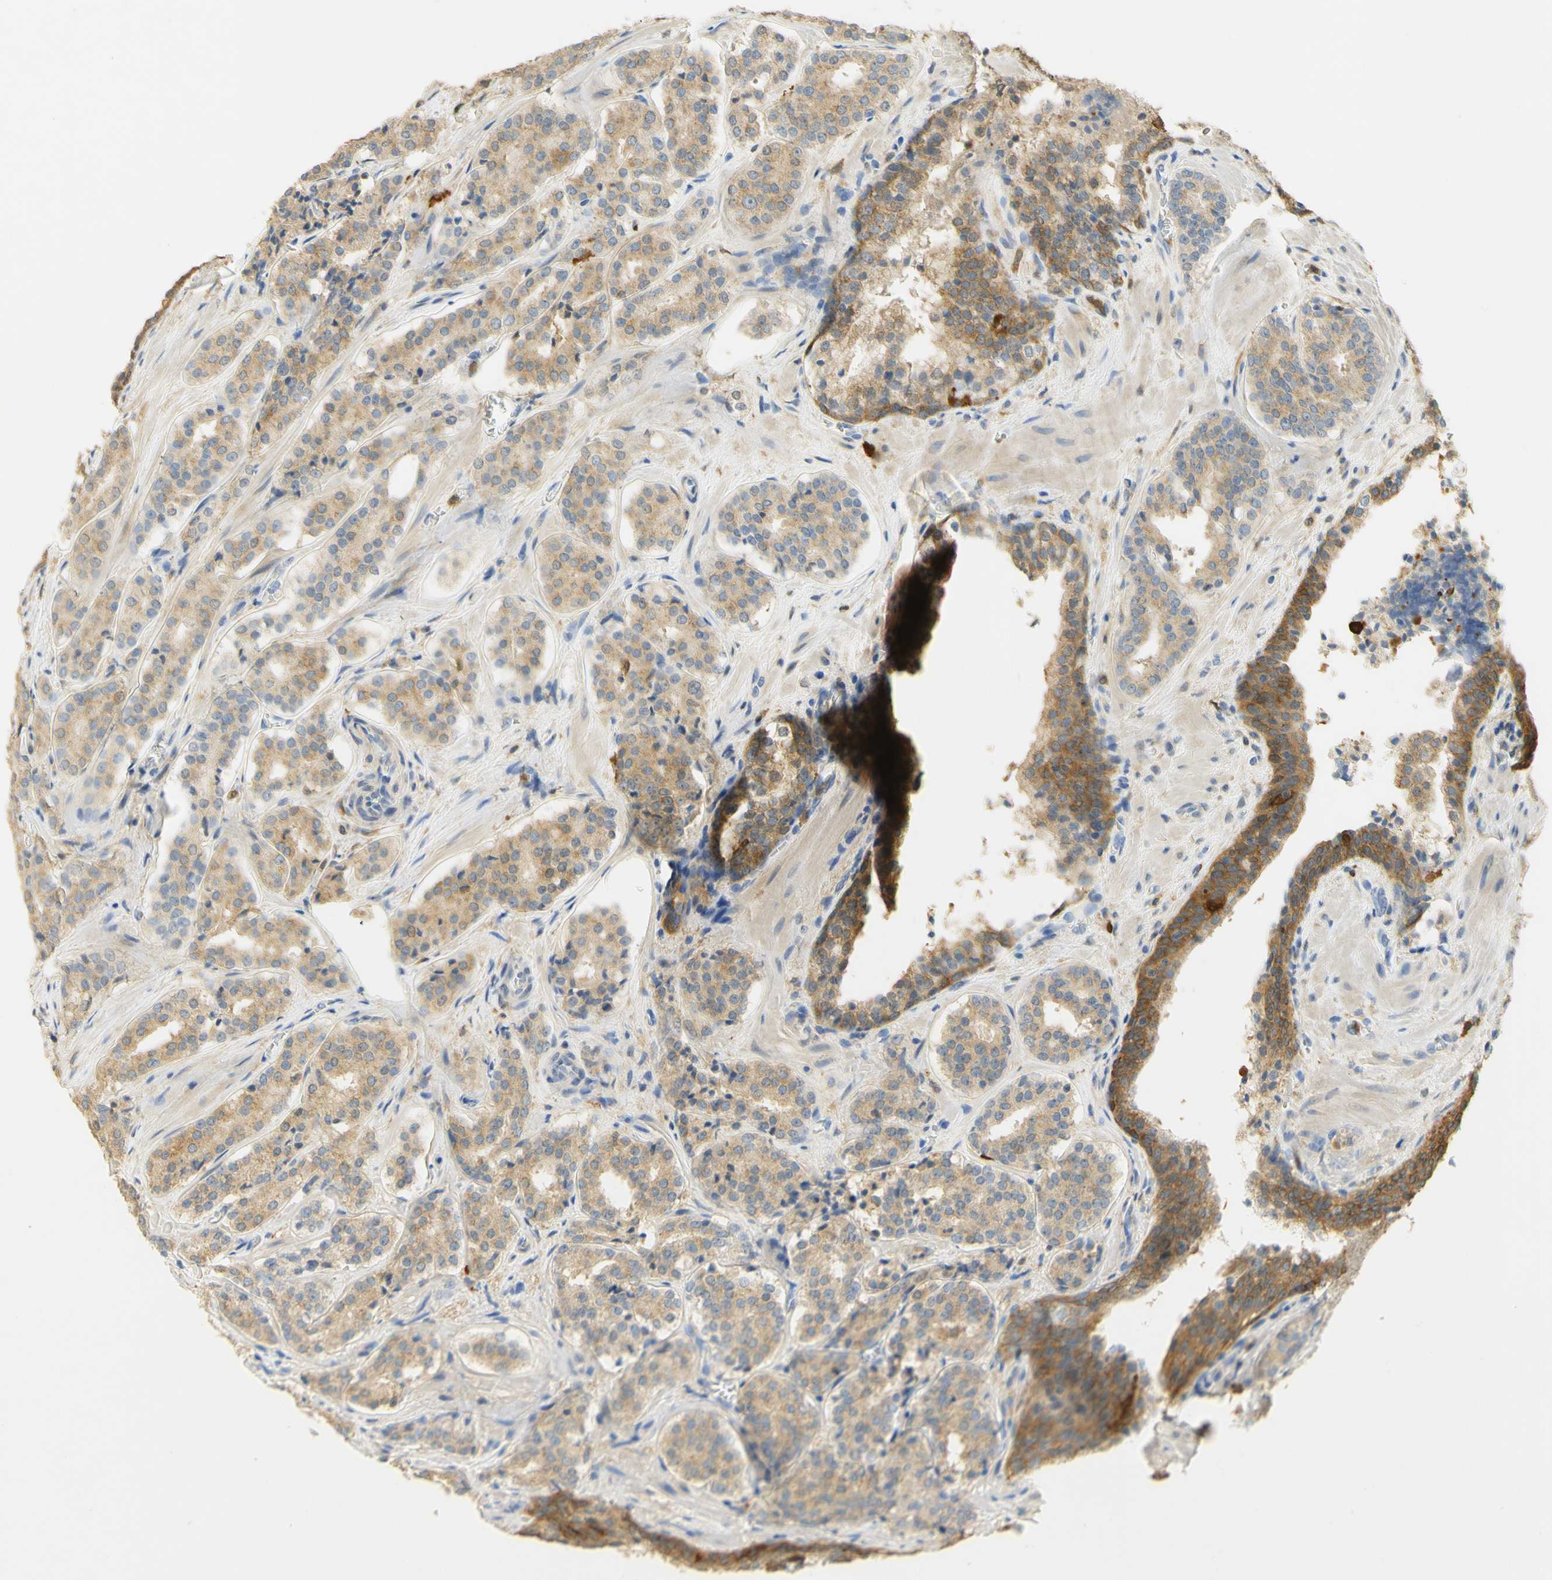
{"staining": {"intensity": "moderate", "quantity": ">75%", "location": "cytoplasmic/membranous"}, "tissue": "prostate cancer", "cell_type": "Tumor cells", "image_type": "cancer", "snomed": [{"axis": "morphology", "description": "Adenocarcinoma, High grade"}, {"axis": "topography", "description": "Prostate"}], "caption": "A medium amount of moderate cytoplasmic/membranous expression is identified in about >75% of tumor cells in high-grade adenocarcinoma (prostate) tissue.", "gene": "PAK1", "patient": {"sex": "male", "age": 60}}